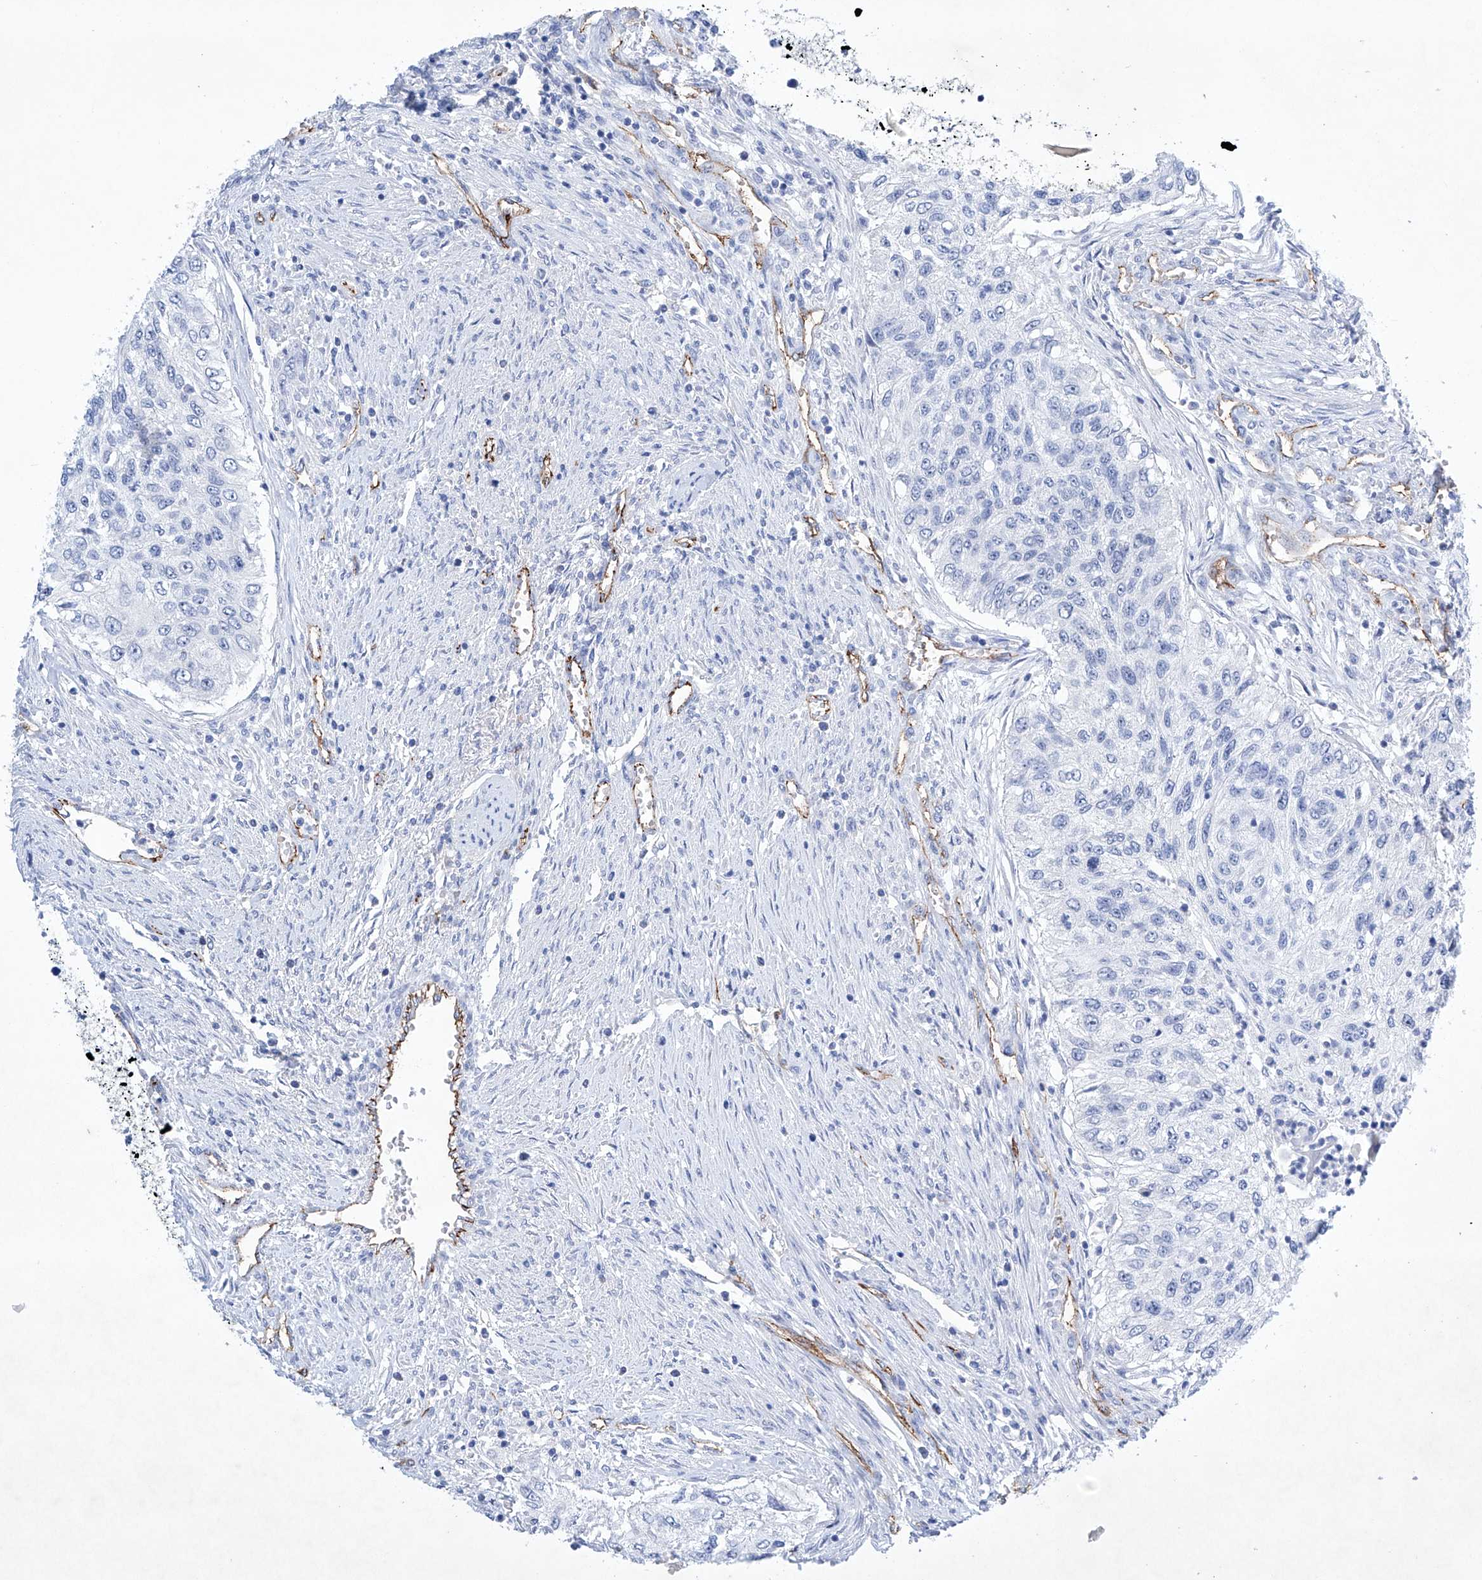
{"staining": {"intensity": "negative", "quantity": "none", "location": "none"}, "tissue": "urothelial cancer", "cell_type": "Tumor cells", "image_type": "cancer", "snomed": [{"axis": "morphology", "description": "Urothelial carcinoma, High grade"}, {"axis": "topography", "description": "Urinary bladder"}], "caption": "High power microscopy image of an IHC photomicrograph of urothelial carcinoma (high-grade), revealing no significant expression in tumor cells.", "gene": "ETV7", "patient": {"sex": "female", "age": 60}}